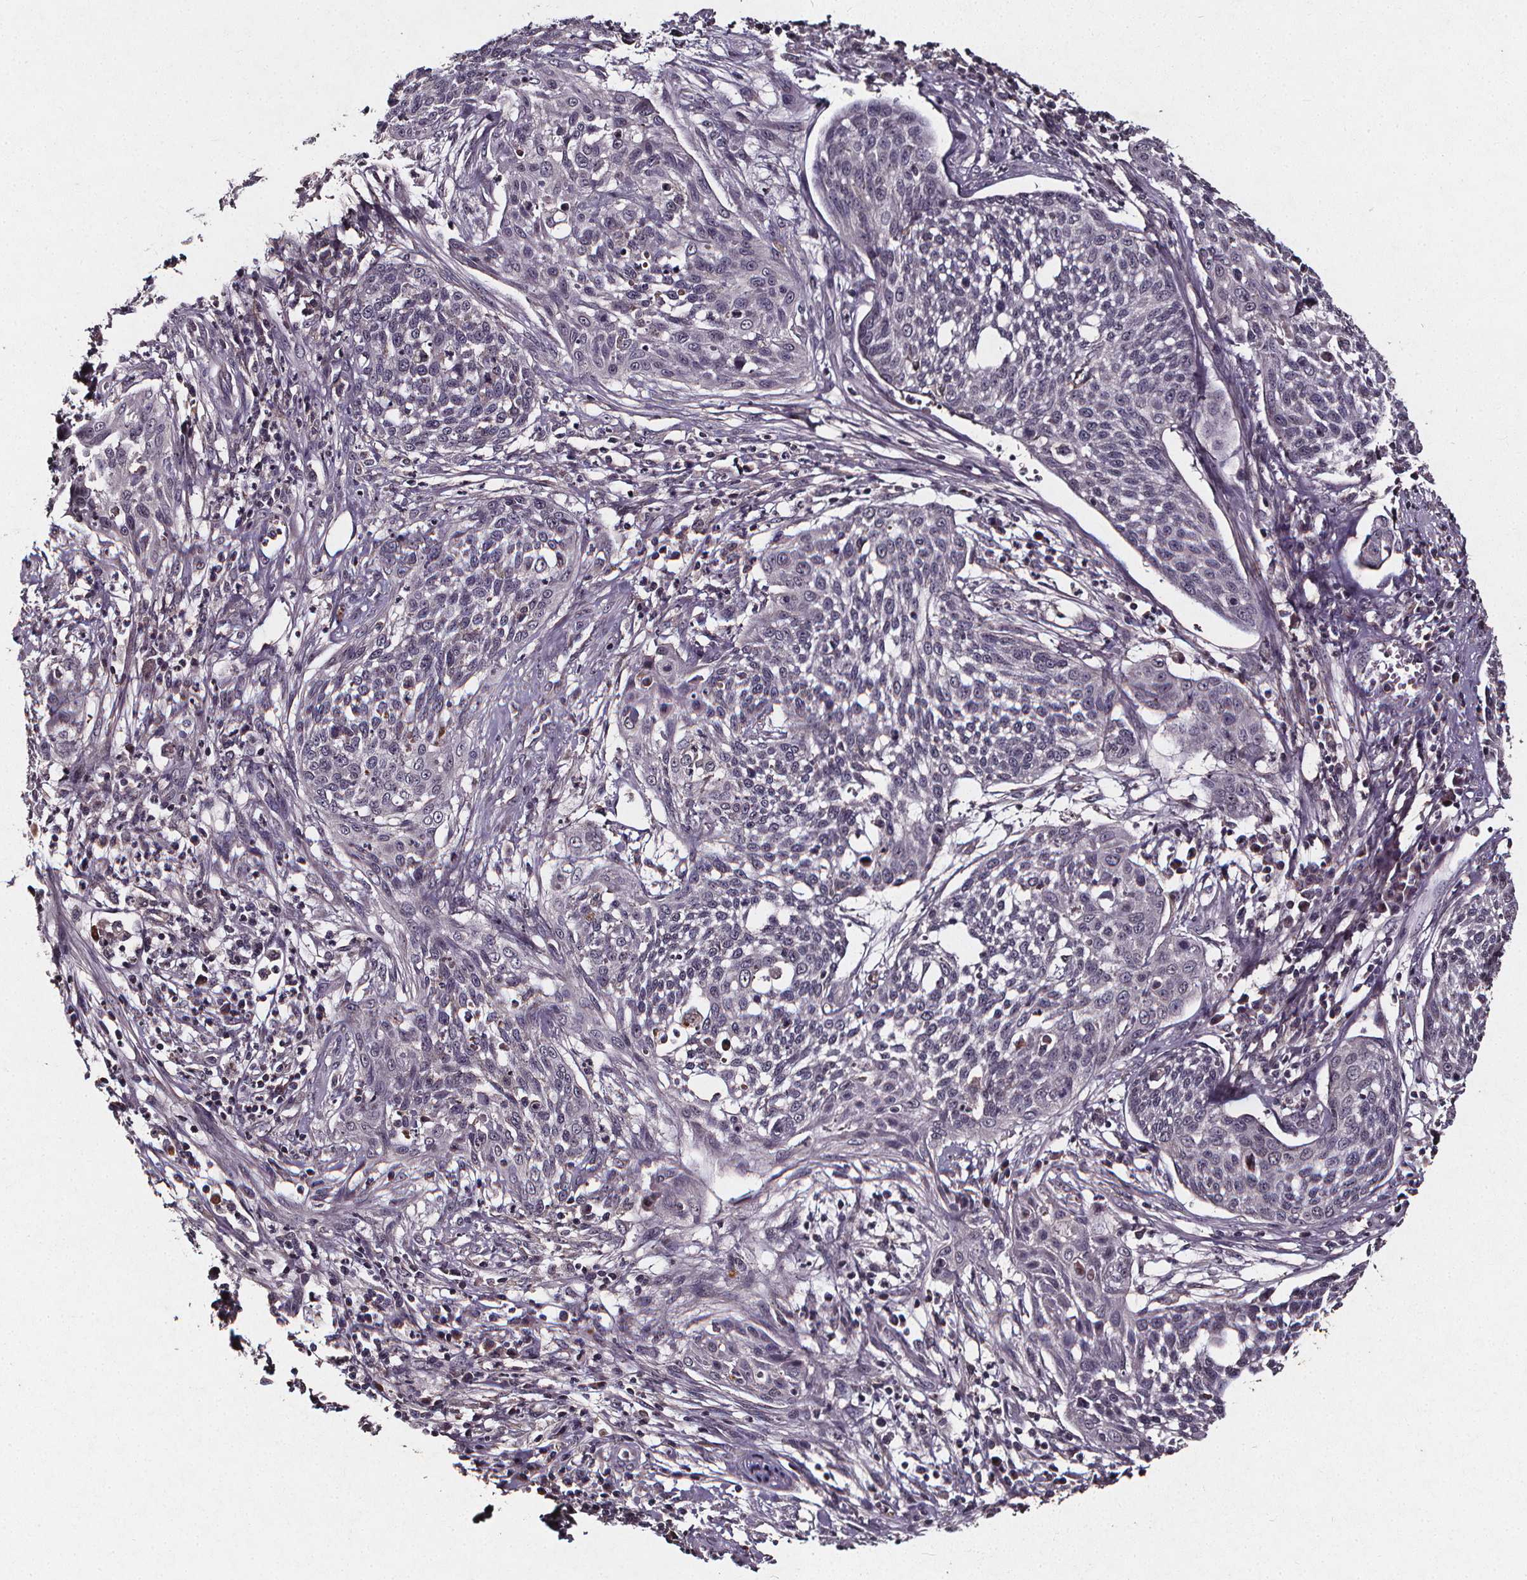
{"staining": {"intensity": "negative", "quantity": "none", "location": "none"}, "tissue": "cervical cancer", "cell_type": "Tumor cells", "image_type": "cancer", "snomed": [{"axis": "morphology", "description": "Squamous cell carcinoma, NOS"}, {"axis": "topography", "description": "Cervix"}], "caption": "Protein analysis of cervical cancer (squamous cell carcinoma) displays no significant positivity in tumor cells. The staining is performed using DAB brown chromogen with nuclei counter-stained in using hematoxylin.", "gene": "SPAG8", "patient": {"sex": "female", "age": 34}}